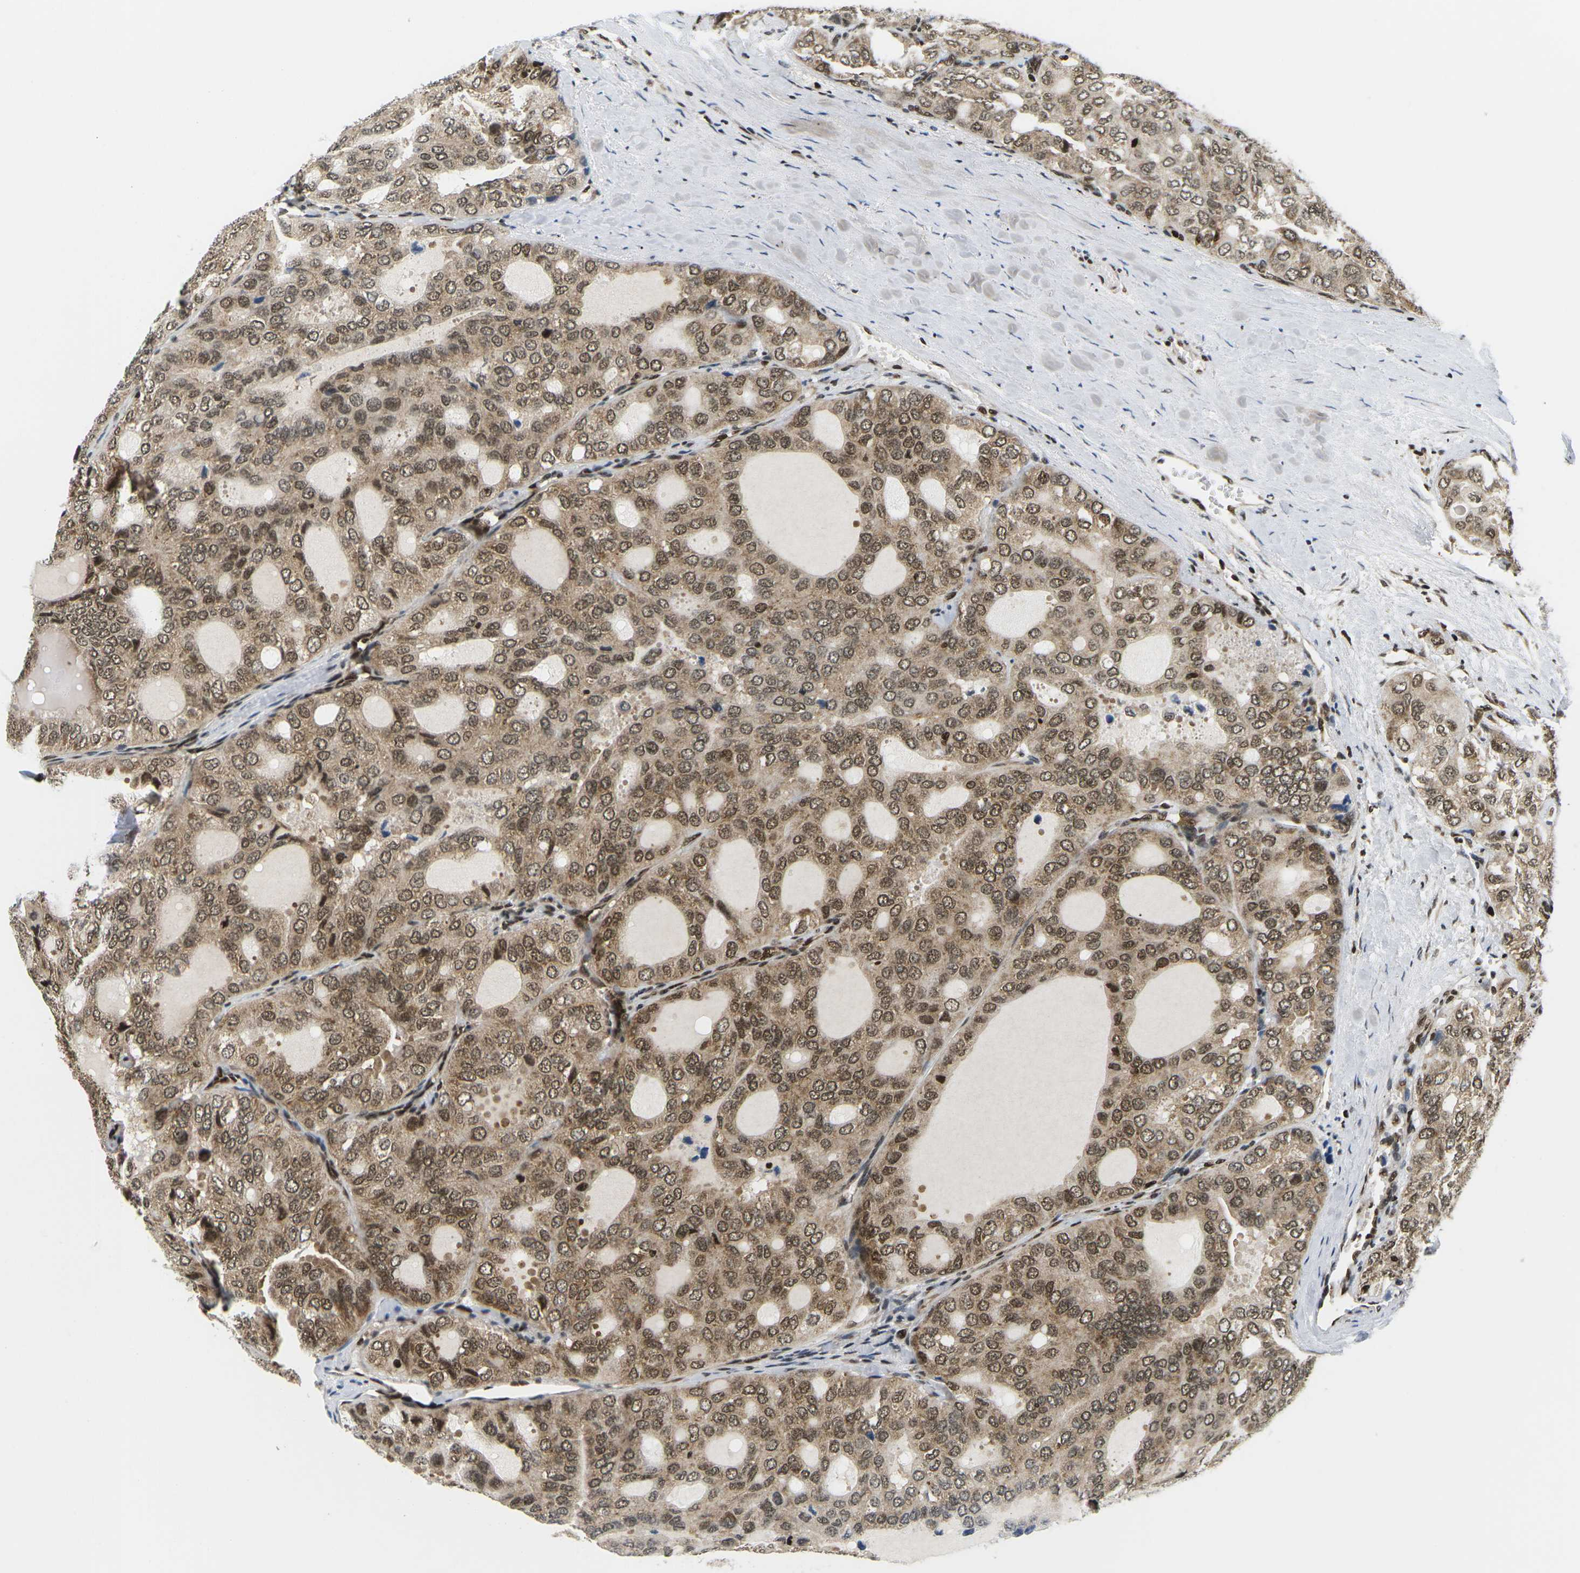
{"staining": {"intensity": "moderate", "quantity": ">75%", "location": "cytoplasmic/membranous,nuclear"}, "tissue": "thyroid cancer", "cell_type": "Tumor cells", "image_type": "cancer", "snomed": [{"axis": "morphology", "description": "Follicular adenoma carcinoma, NOS"}, {"axis": "topography", "description": "Thyroid gland"}], "caption": "Thyroid cancer stained for a protein (brown) reveals moderate cytoplasmic/membranous and nuclear positive expression in approximately >75% of tumor cells.", "gene": "CELF1", "patient": {"sex": "male", "age": 75}}